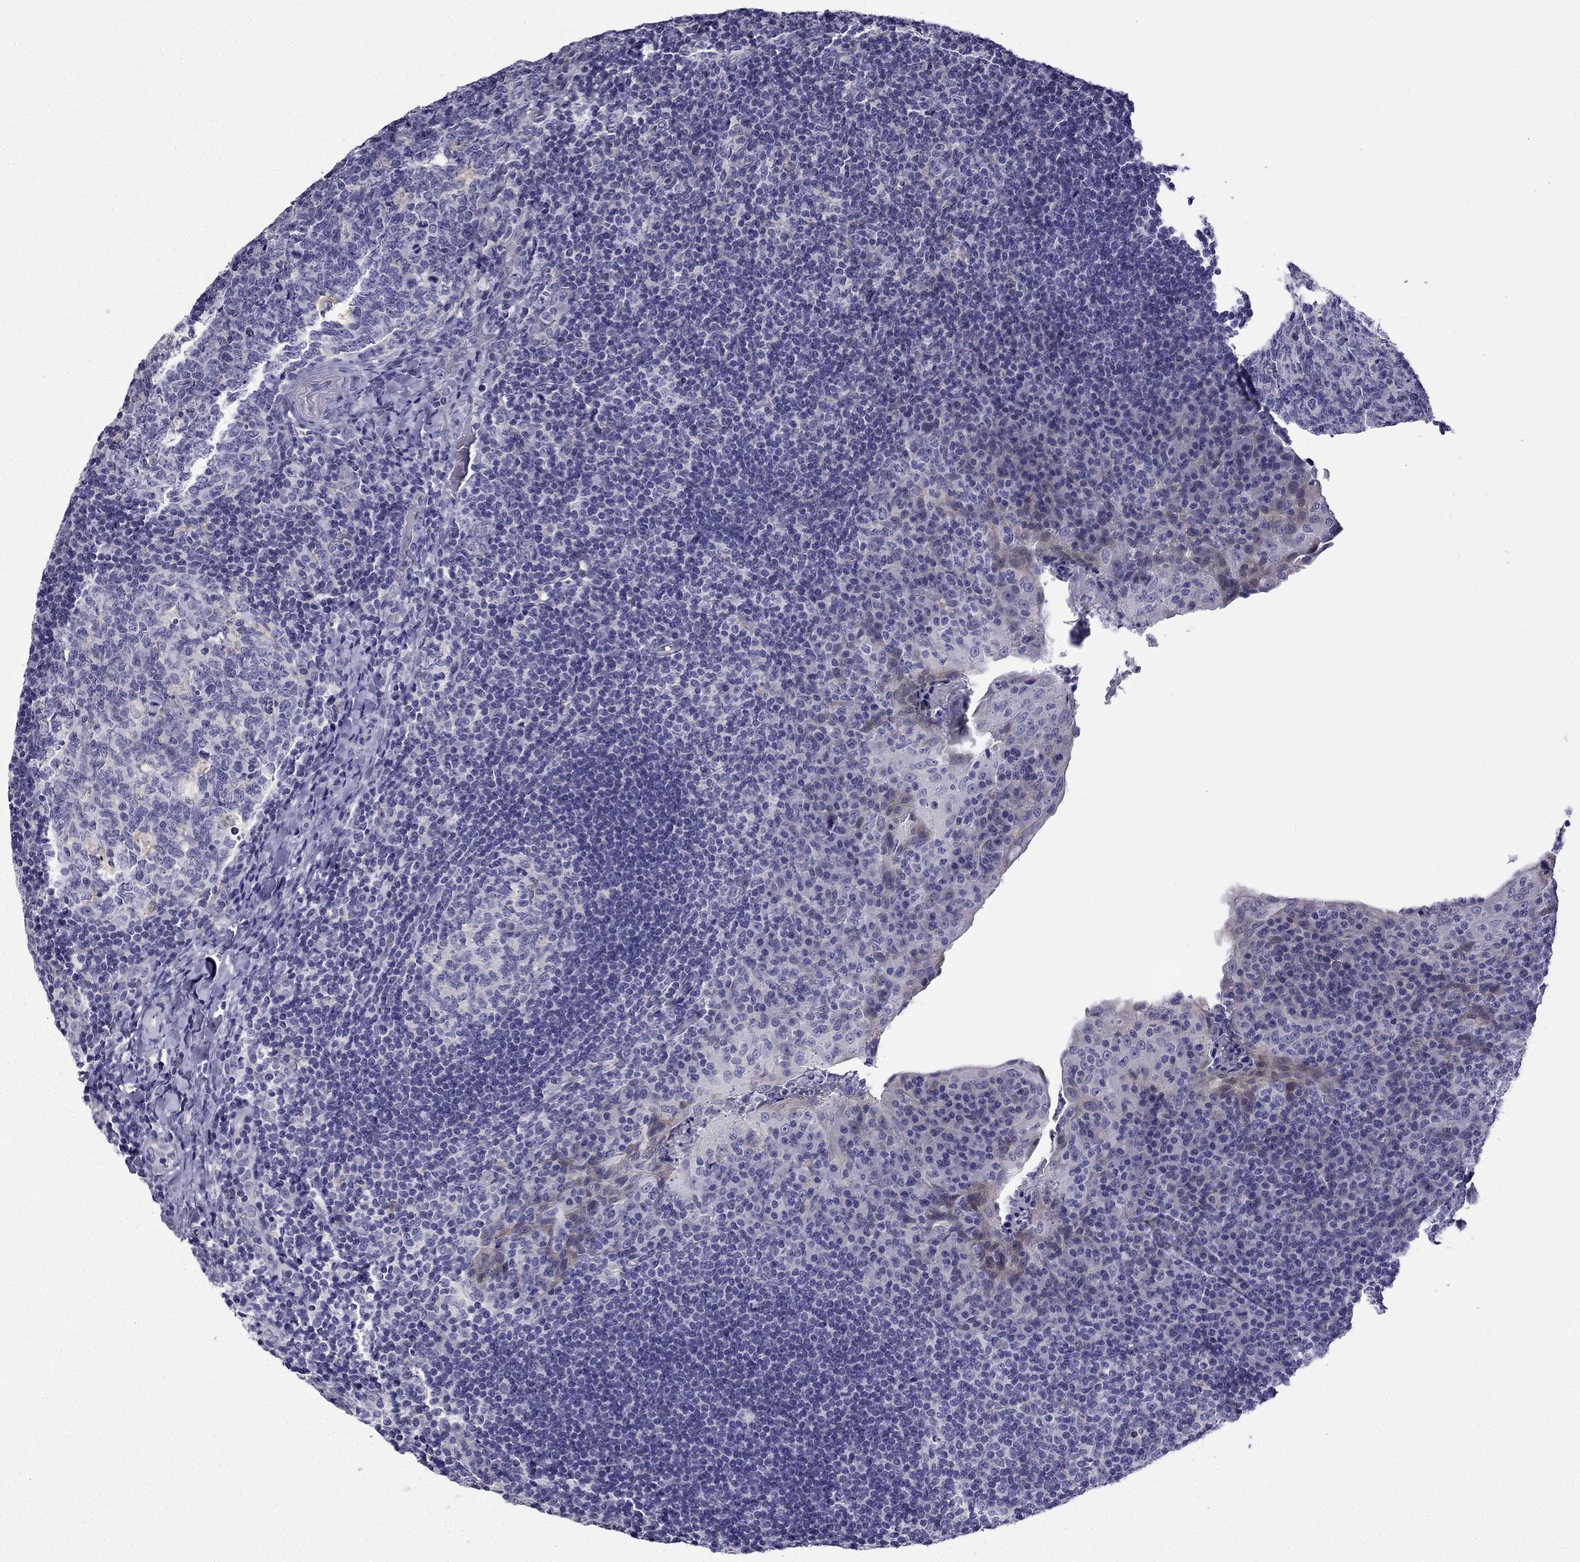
{"staining": {"intensity": "negative", "quantity": "none", "location": "none"}, "tissue": "tonsil", "cell_type": "Germinal center cells", "image_type": "normal", "snomed": [{"axis": "morphology", "description": "Normal tissue, NOS"}, {"axis": "topography", "description": "Tonsil"}], "caption": "Immunohistochemistry of unremarkable tonsil demonstrates no expression in germinal center cells. (DAB immunohistochemistry with hematoxylin counter stain).", "gene": "KCNJ10", "patient": {"sex": "male", "age": 17}}